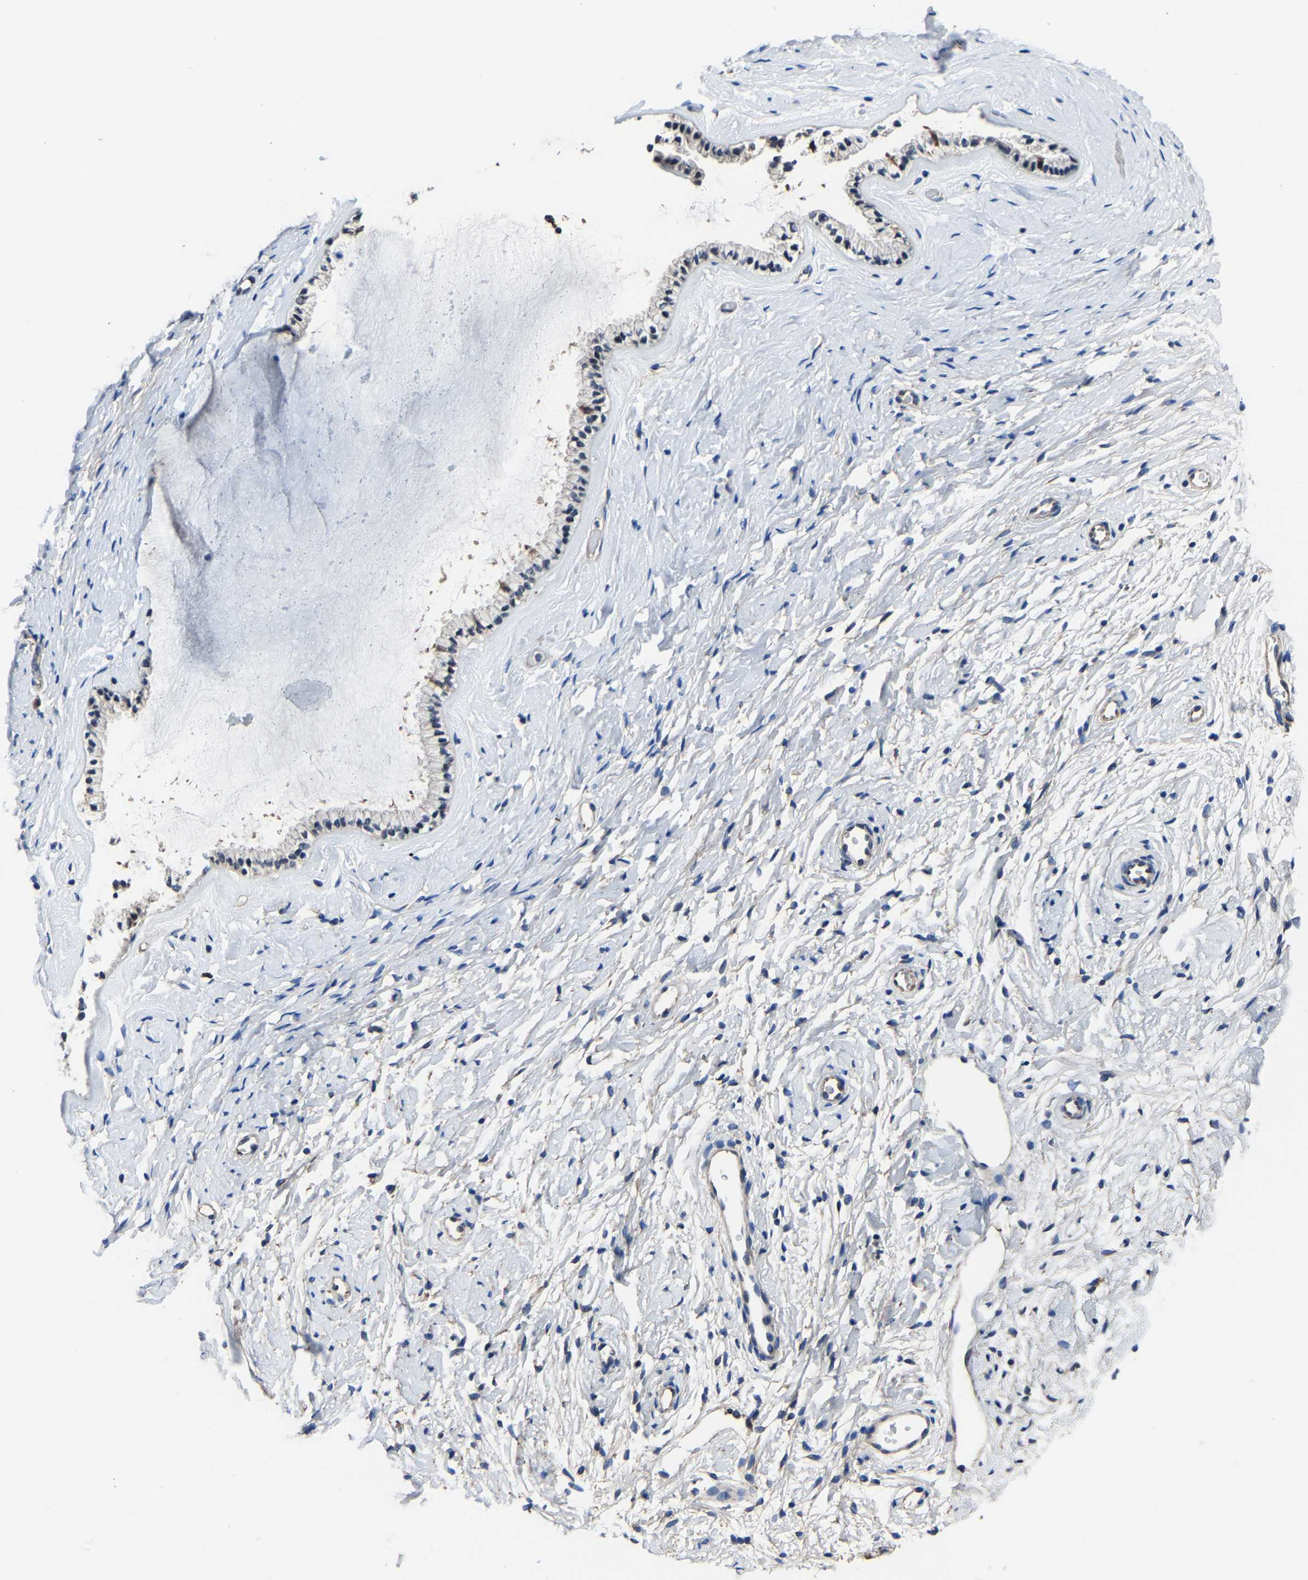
{"staining": {"intensity": "negative", "quantity": "none", "location": "none"}, "tissue": "cervix", "cell_type": "Glandular cells", "image_type": "normal", "snomed": [{"axis": "morphology", "description": "Normal tissue, NOS"}, {"axis": "topography", "description": "Cervix"}], "caption": "This is an immunohistochemistry photomicrograph of normal cervix. There is no positivity in glandular cells.", "gene": "STRBP", "patient": {"sex": "female", "age": 72}}